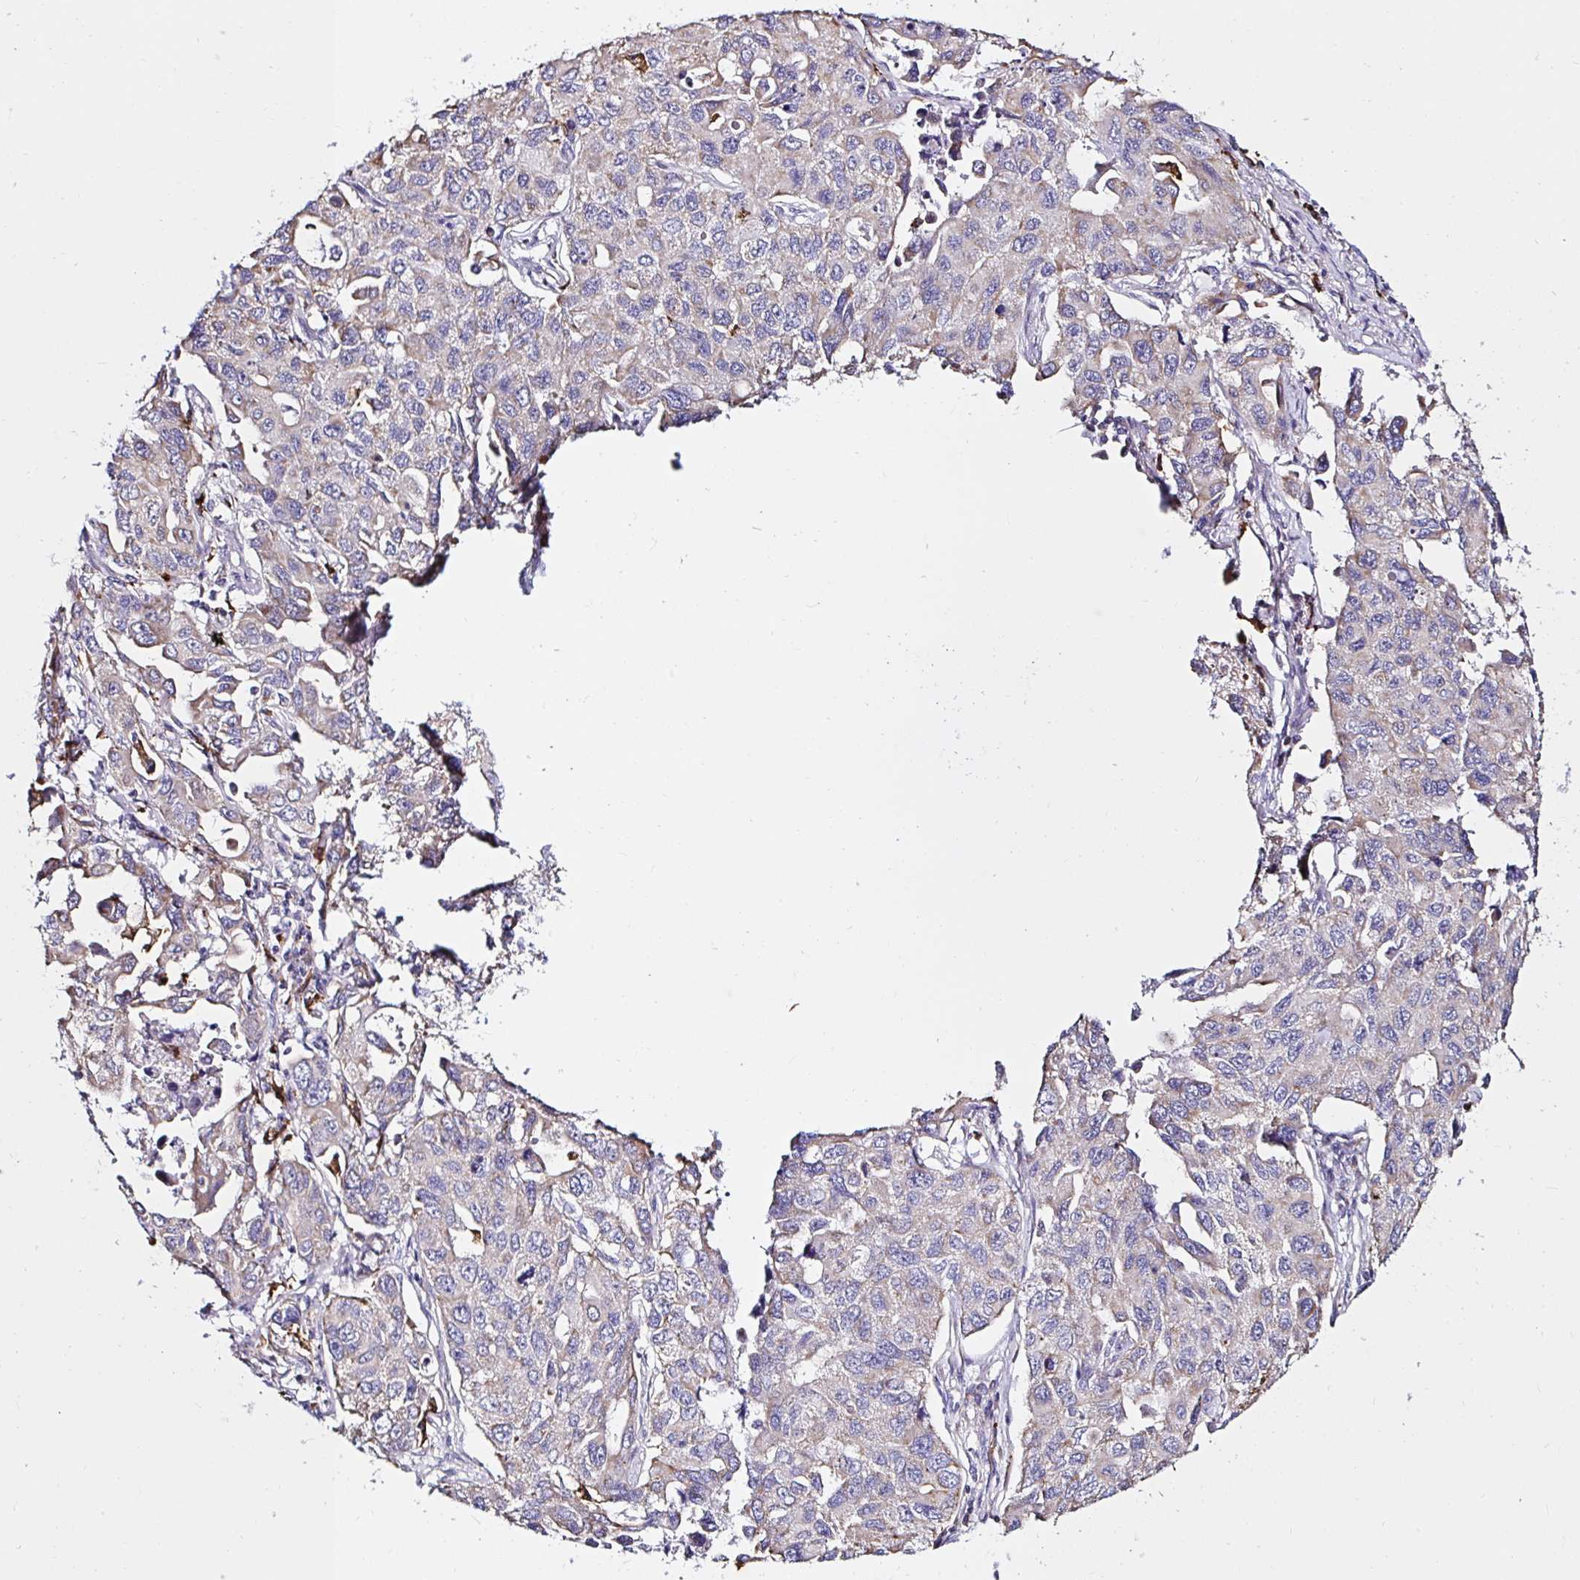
{"staining": {"intensity": "strong", "quantity": "<25%", "location": "cytoplasmic/membranous"}, "tissue": "lung cancer", "cell_type": "Tumor cells", "image_type": "cancer", "snomed": [{"axis": "morphology", "description": "Adenocarcinoma, NOS"}, {"axis": "topography", "description": "Lung"}], "caption": "A micrograph showing strong cytoplasmic/membranous expression in approximately <25% of tumor cells in lung cancer (adenocarcinoma), as visualized by brown immunohistochemical staining.", "gene": "MSR1", "patient": {"sex": "male", "age": 64}}